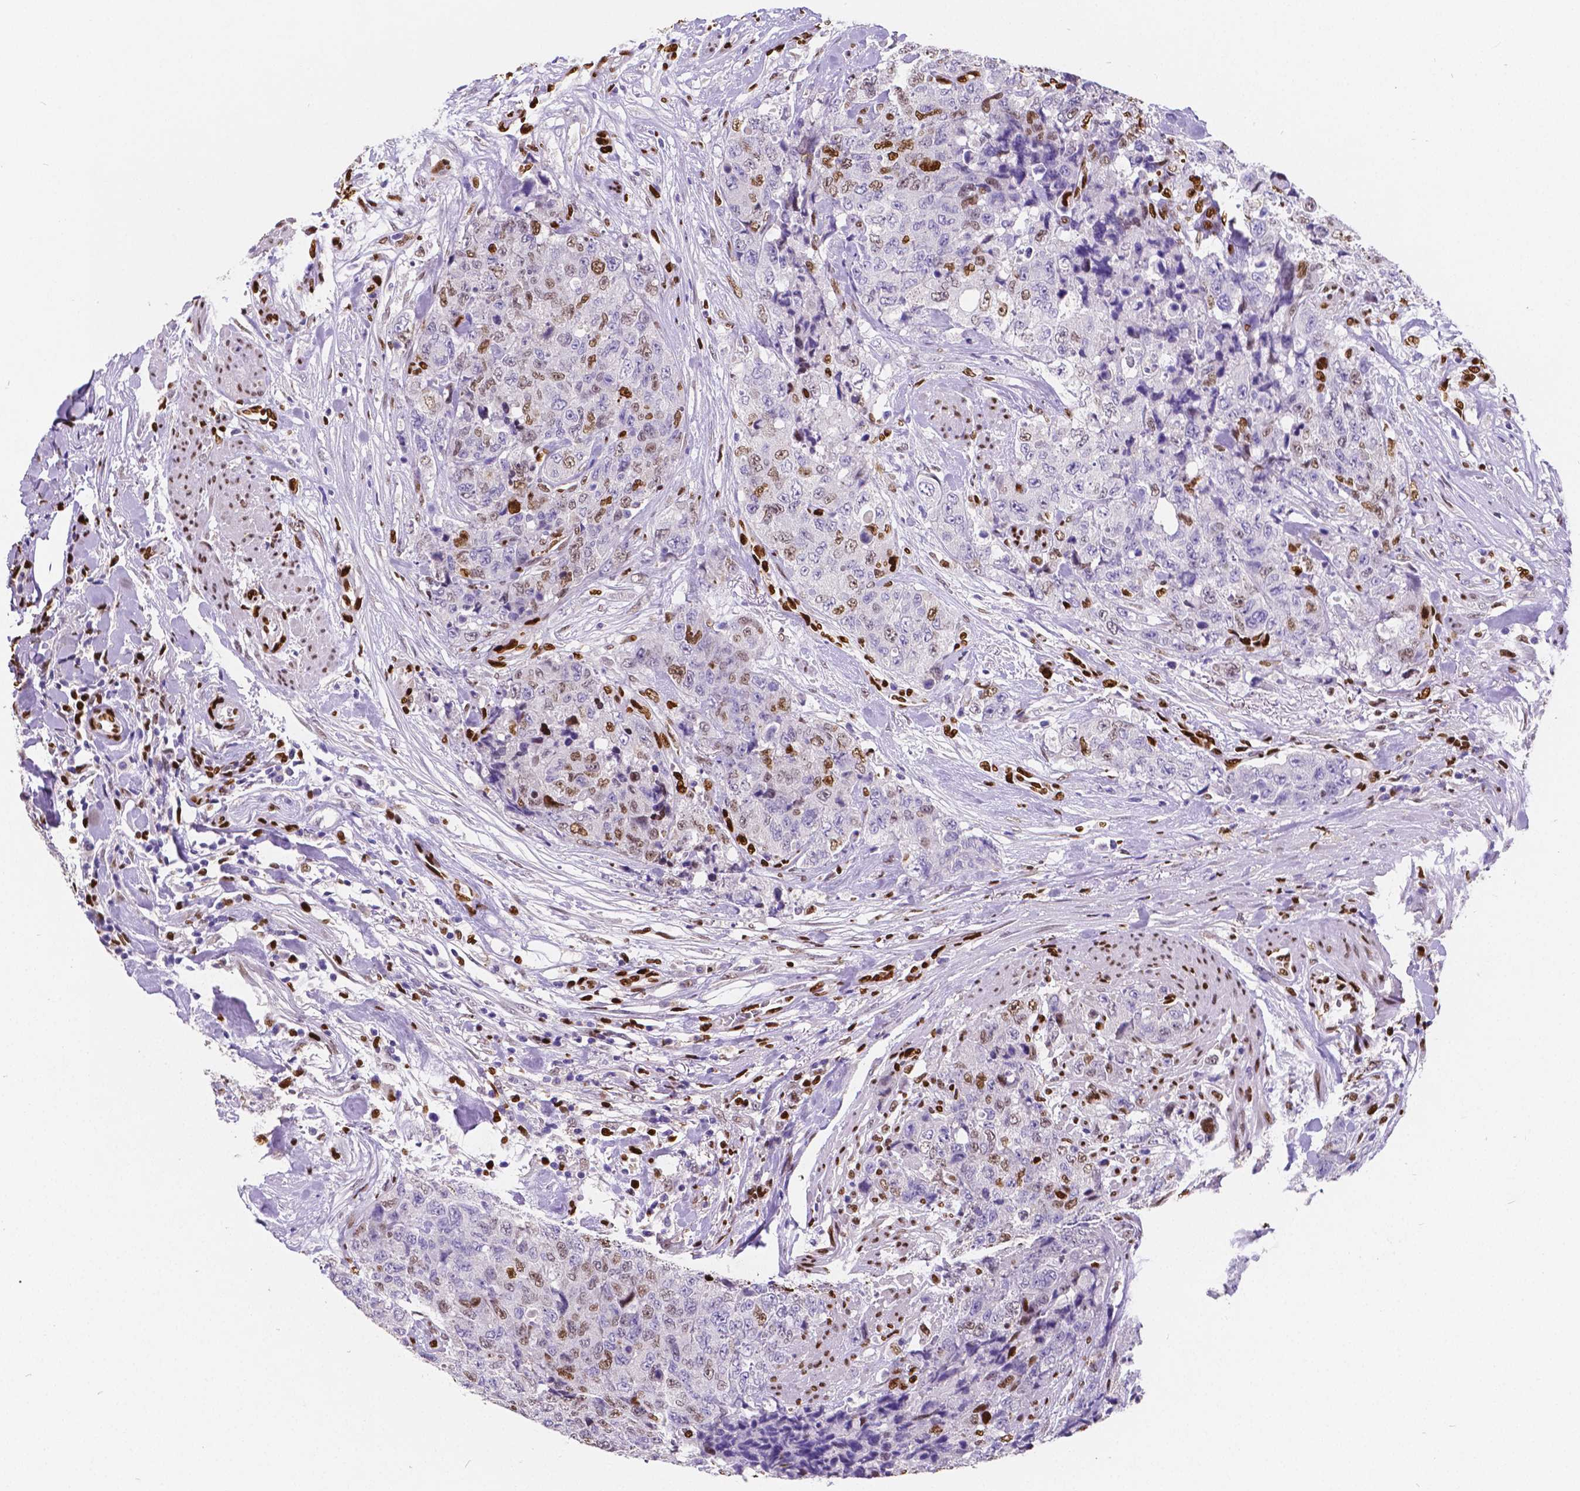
{"staining": {"intensity": "moderate", "quantity": "<25%", "location": "nuclear"}, "tissue": "urothelial cancer", "cell_type": "Tumor cells", "image_type": "cancer", "snomed": [{"axis": "morphology", "description": "Urothelial carcinoma, High grade"}, {"axis": "topography", "description": "Urinary bladder"}], "caption": "This micrograph demonstrates urothelial cancer stained with immunohistochemistry (IHC) to label a protein in brown. The nuclear of tumor cells show moderate positivity for the protein. Nuclei are counter-stained blue.", "gene": "MEF2C", "patient": {"sex": "female", "age": 78}}